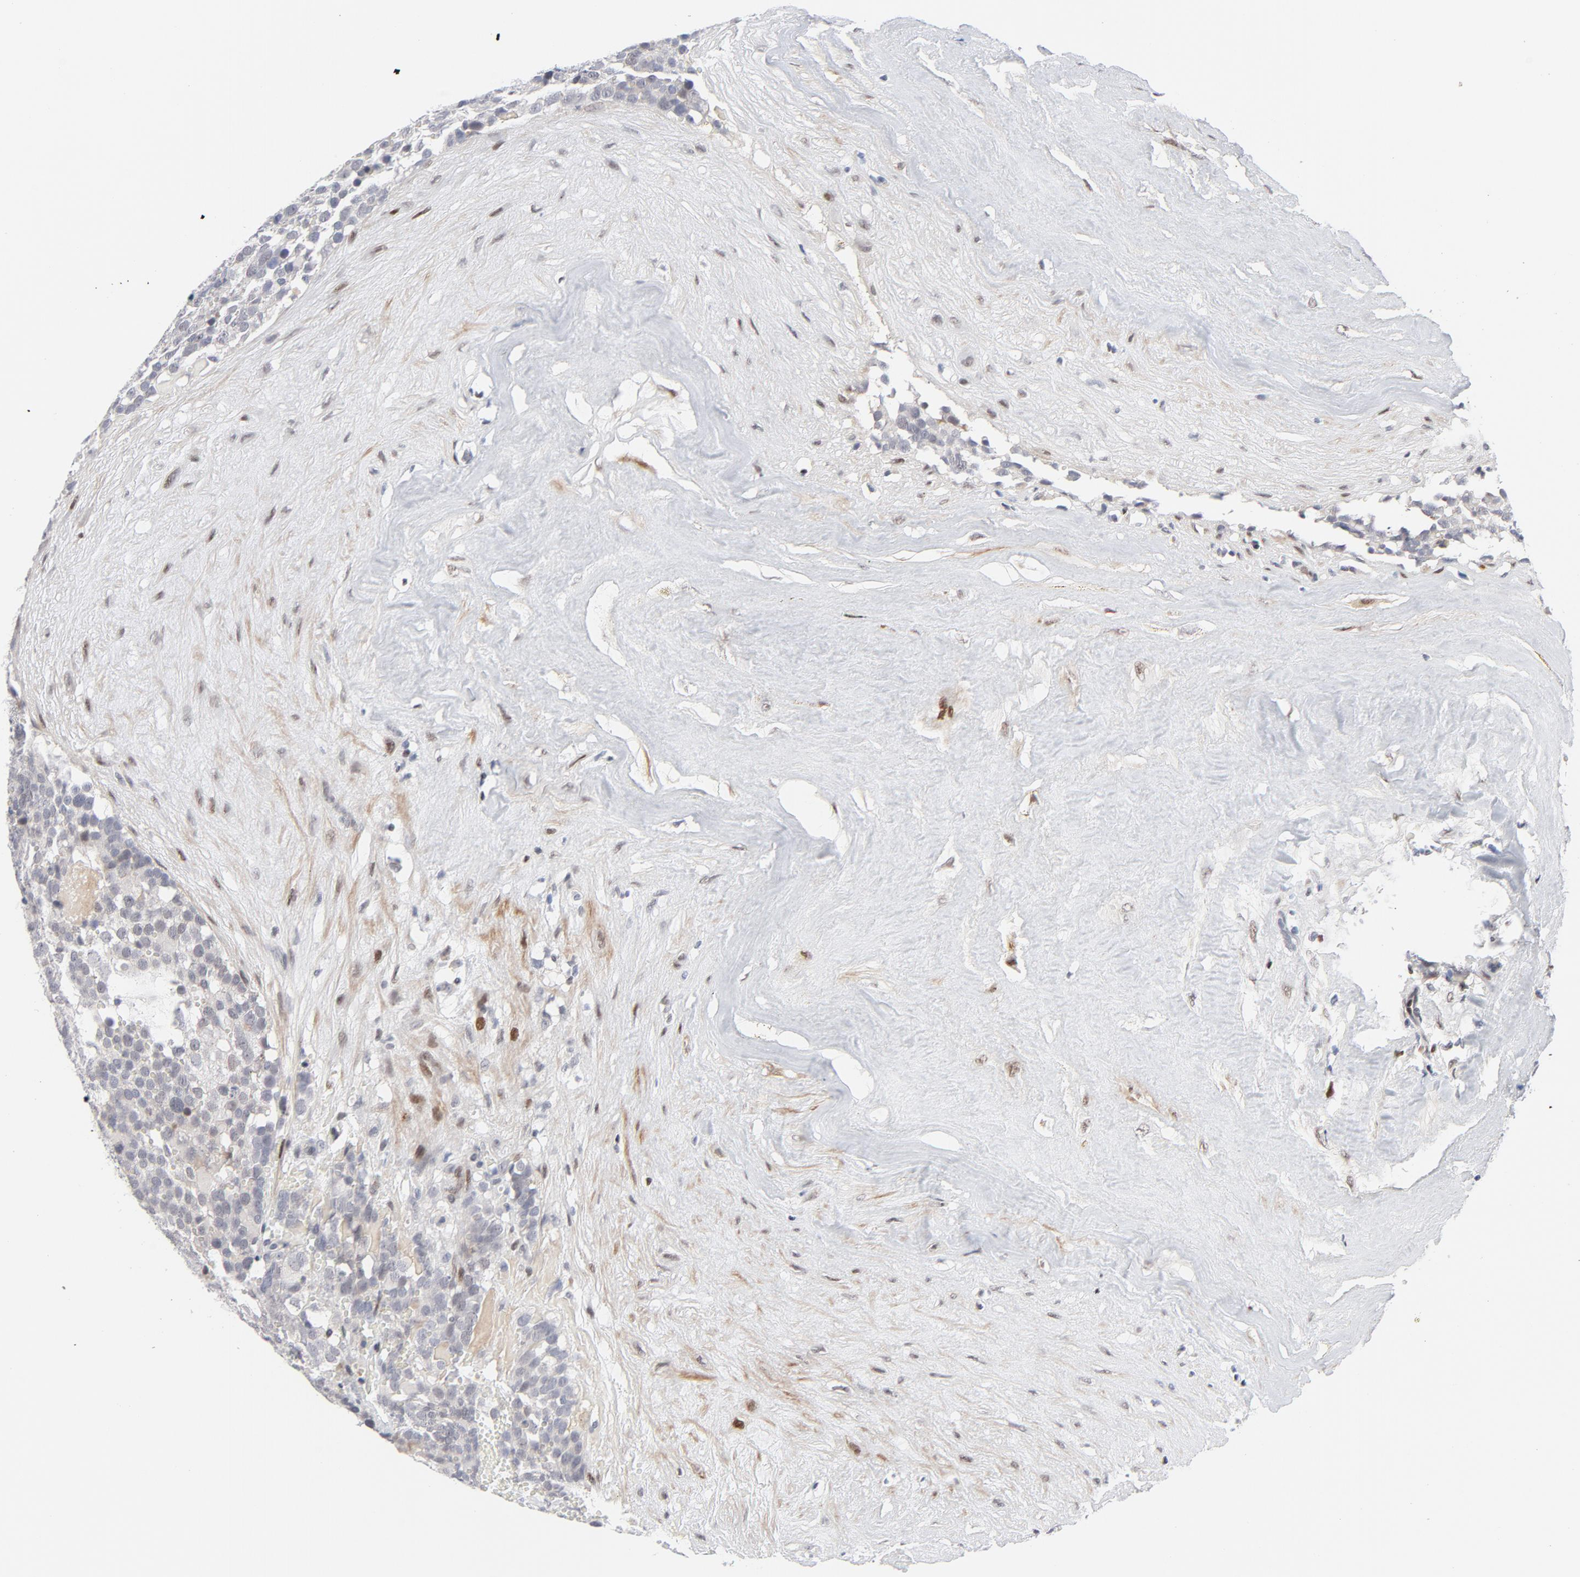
{"staining": {"intensity": "weak", "quantity": "<25%", "location": "nuclear"}, "tissue": "testis cancer", "cell_type": "Tumor cells", "image_type": "cancer", "snomed": [{"axis": "morphology", "description": "Seminoma, NOS"}, {"axis": "topography", "description": "Testis"}], "caption": "Histopathology image shows no significant protein staining in tumor cells of testis cancer (seminoma). (Stains: DAB IHC with hematoxylin counter stain, Microscopy: brightfield microscopy at high magnification).", "gene": "NFIC", "patient": {"sex": "male", "age": 71}}